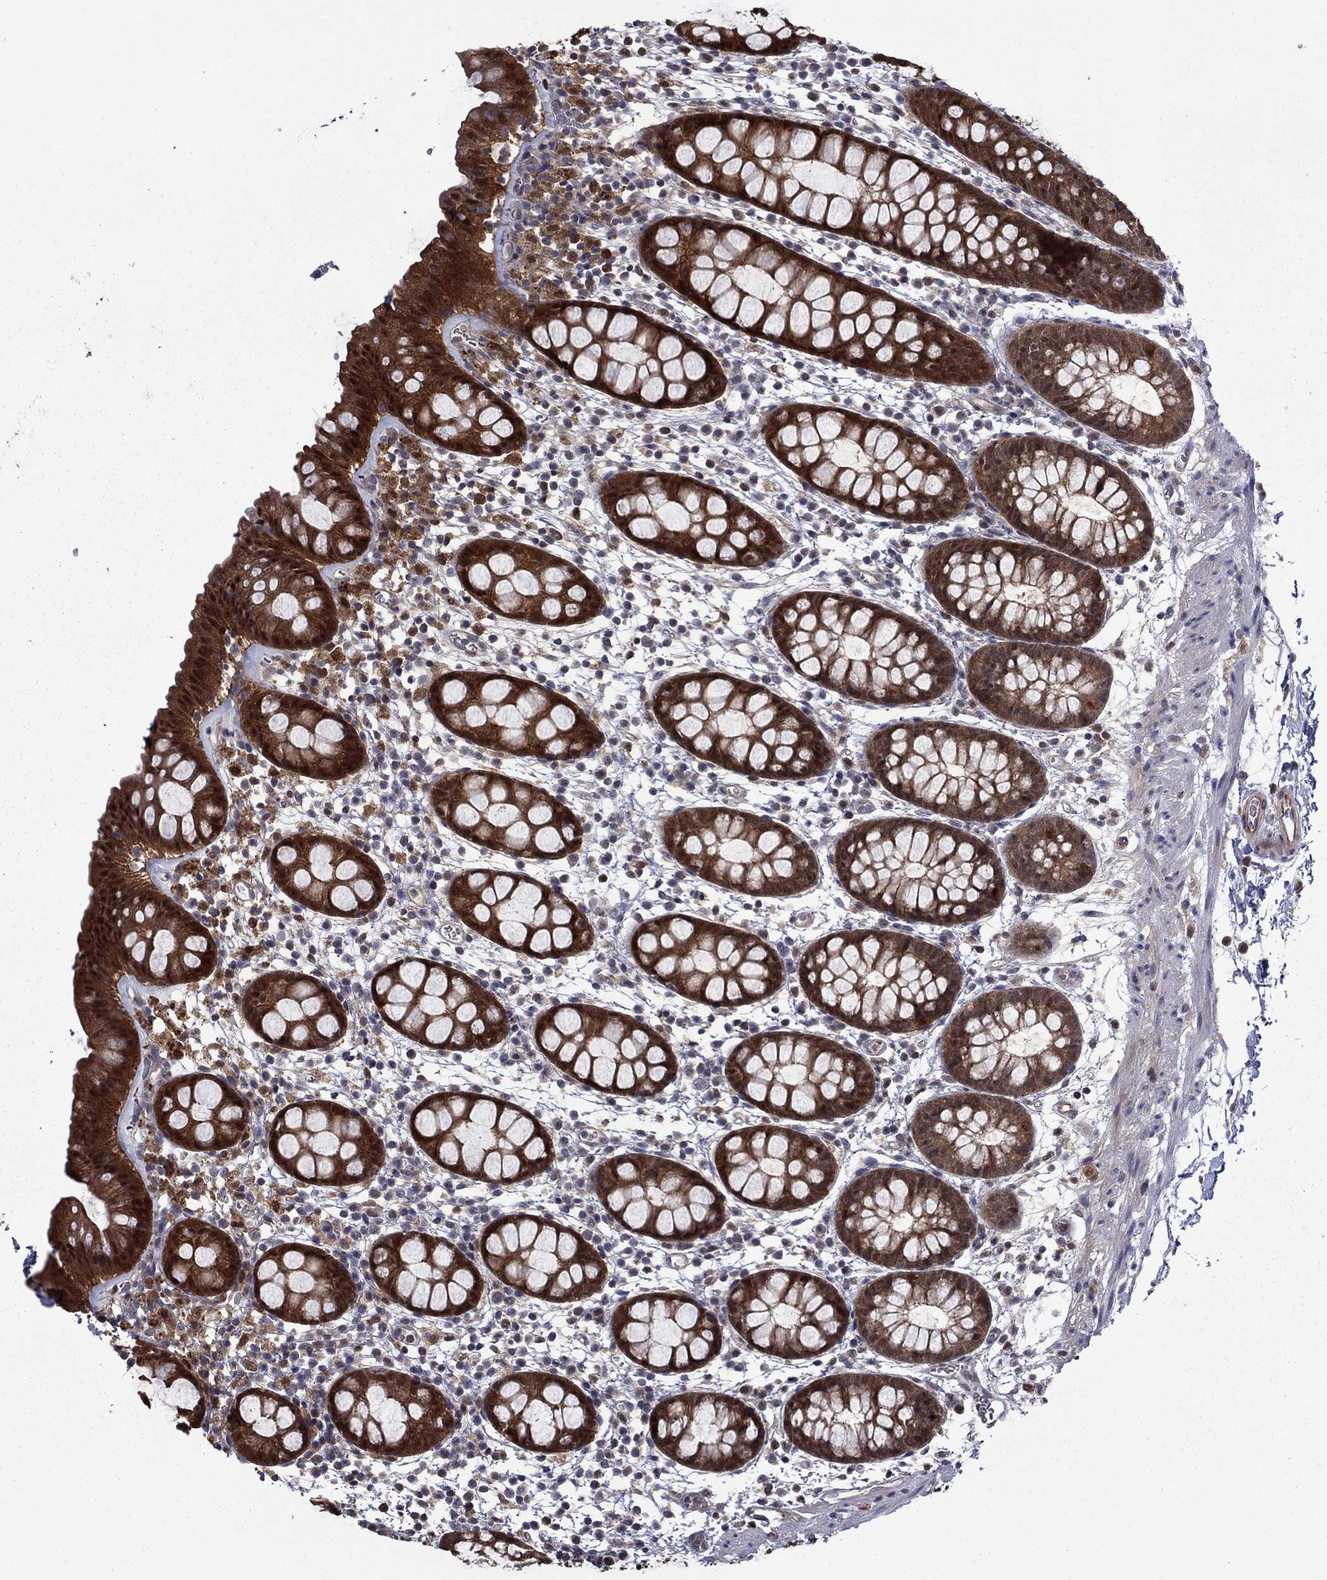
{"staining": {"intensity": "strong", "quantity": ">75%", "location": "cytoplasmic/membranous"}, "tissue": "rectum", "cell_type": "Glandular cells", "image_type": "normal", "snomed": [{"axis": "morphology", "description": "Normal tissue, NOS"}, {"axis": "topography", "description": "Rectum"}], "caption": "This histopathology image displays IHC staining of unremarkable rectum, with high strong cytoplasmic/membranous expression in approximately >75% of glandular cells.", "gene": "TPMT", "patient": {"sex": "male", "age": 57}}